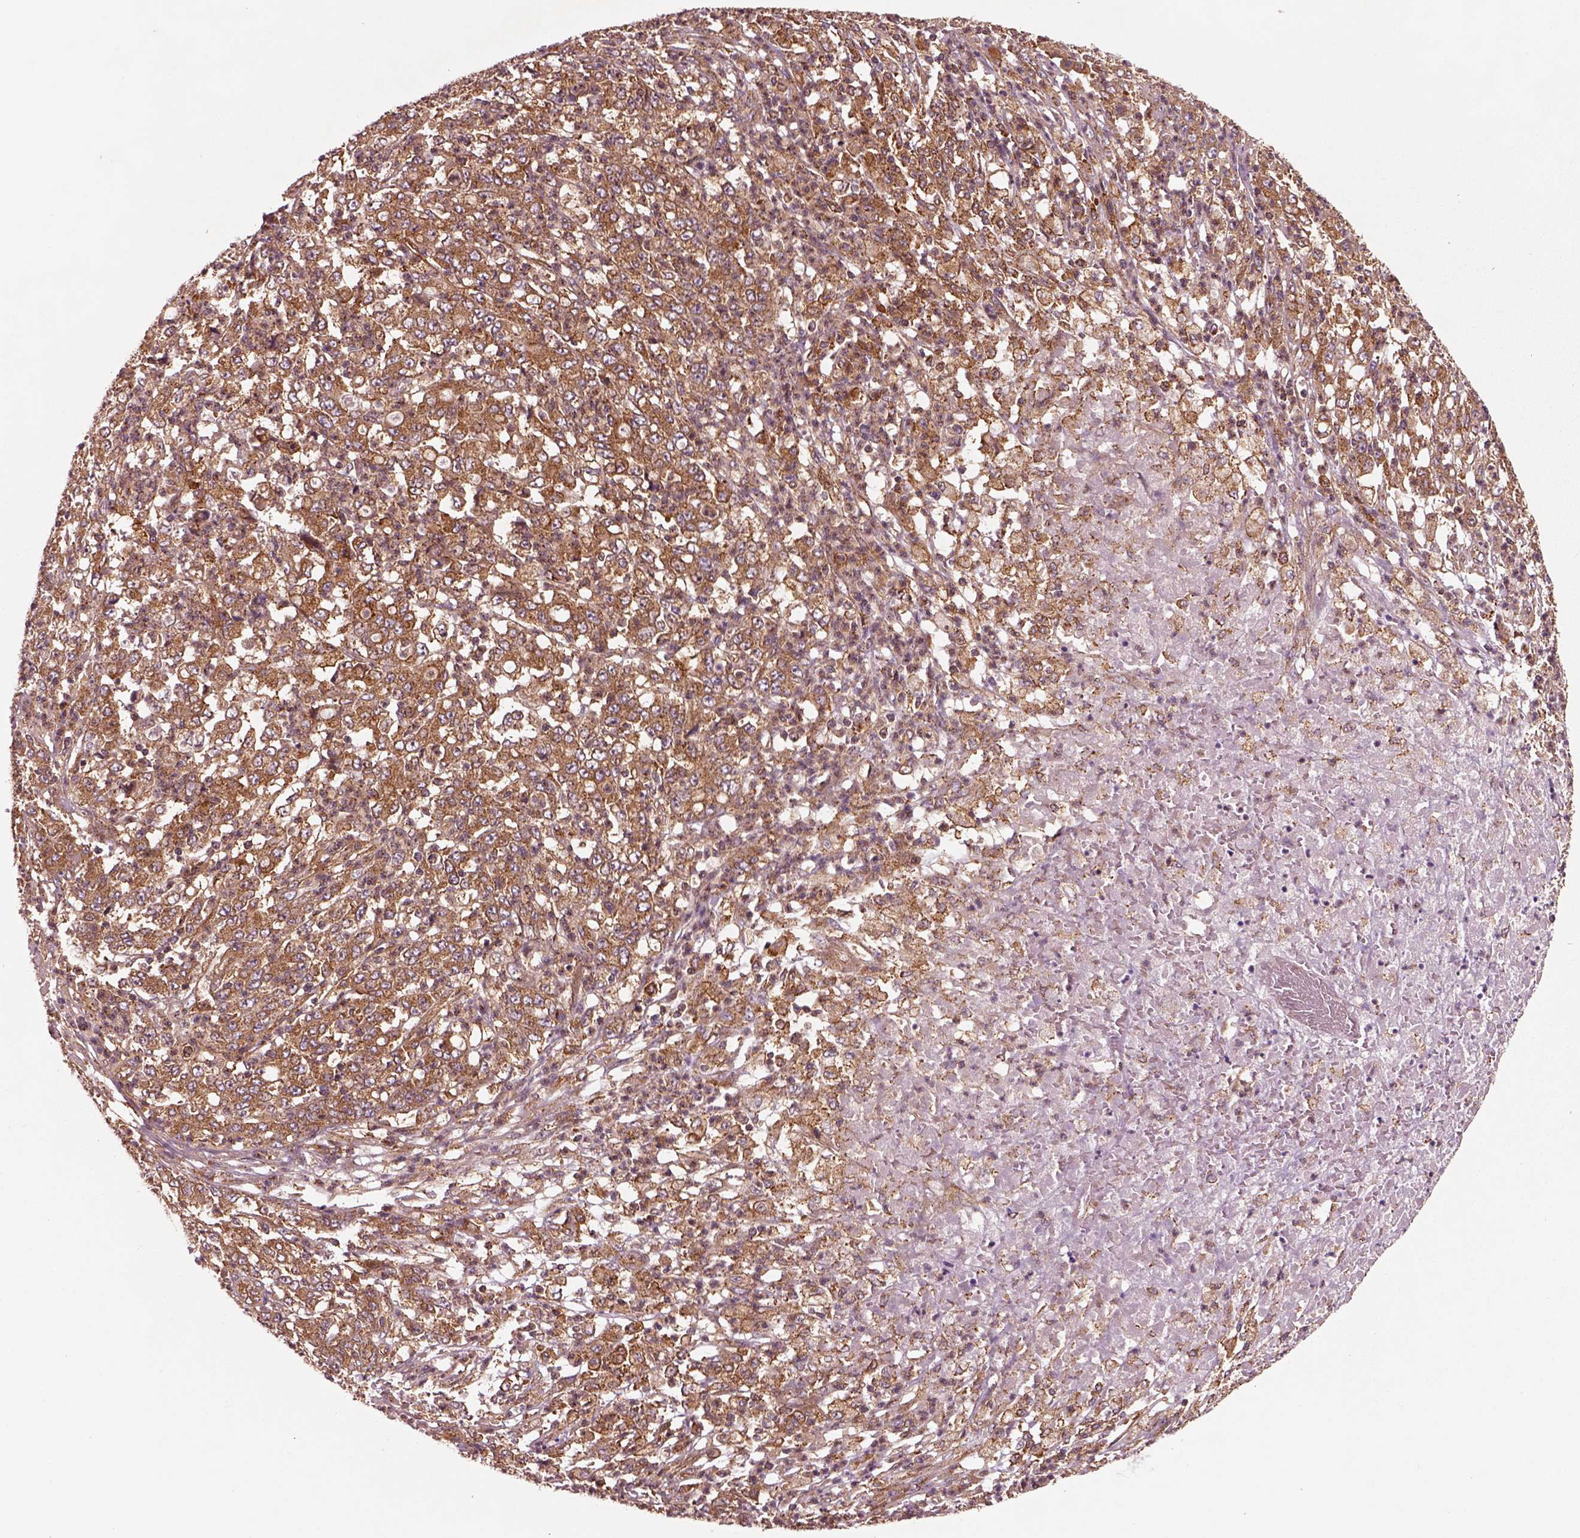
{"staining": {"intensity": "strong", "quantity": "25%-75%", "location": "cytoplasmic/membranous"}, "tissue": "stomach cancer", "cell_type": "Tumor cells", "image_type": "cancer", "snomed": [{"axis": "morphology", "description": "Adenocarcinoma, NOS"}, {"axis": "topography", "description": "Stomach, lower"}], "caption": "DAB (3,3'-diaminobenzidine) immunohistochemical staining of adenocarcinoma (stomach) demonstrates strong cytoplasmic/membranous protein expression in approximately 25%-75% of tumor cells.", "gene": "WASHC2A", "patient": {"sex": "female", "age": 71}}